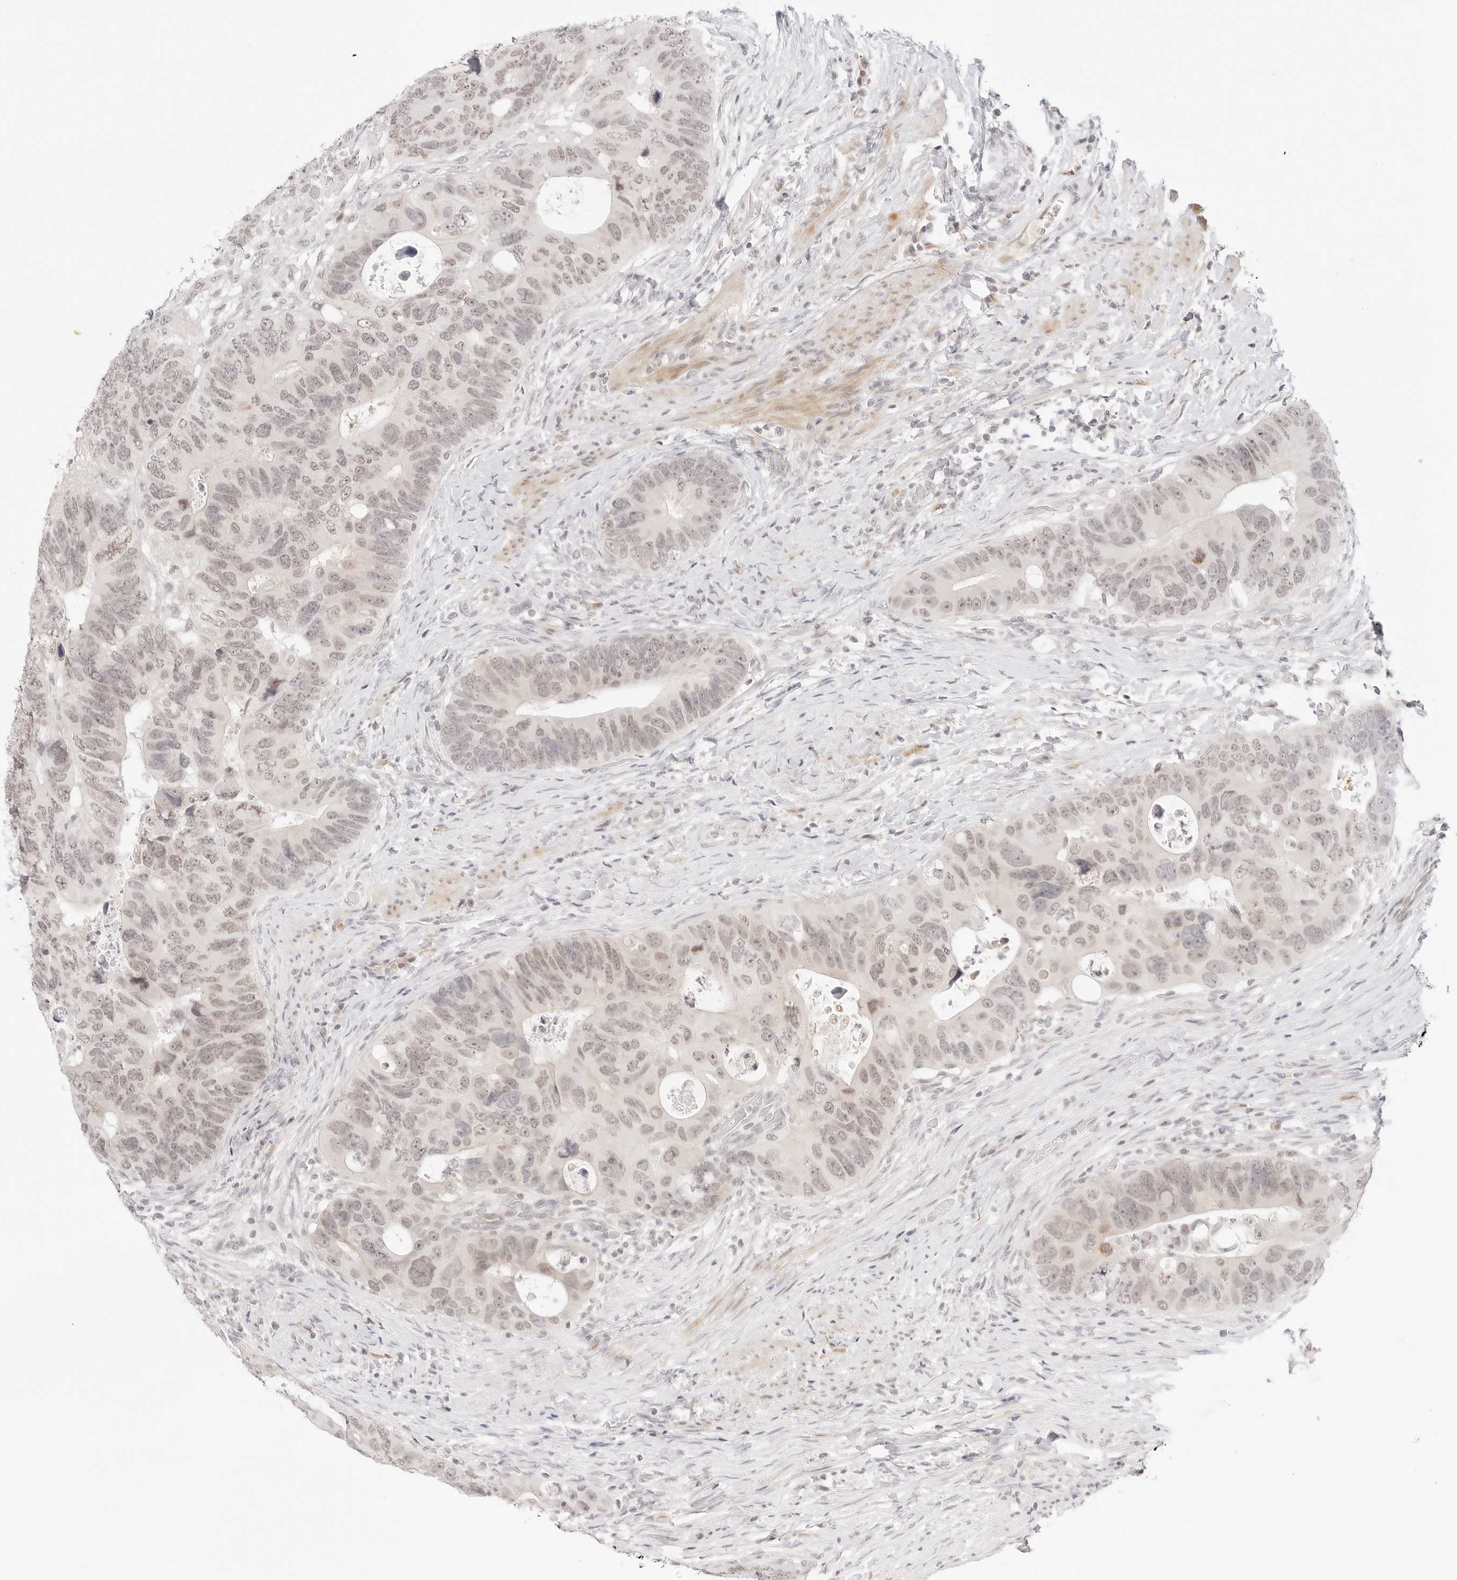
{"staining": {"intensity": "weak", "quantity": ">75%", "location": "nuclear"}, "tissue": "colorectal cancer", "cell_type": "Tumor cells", "image_type": "cancer", "snomed": [{"axis": "morphology", "description": "Adenocarcinoma, NOS"}, {"axis": "topography", "description": "Rectum"}], "caption": "Protein expression analysis of human colorectal adenocarcinoma reveals weak nuclear positivity in approximately >75% of tumor cells. The staining is performed using DAB brown chromogen to label protein expression. The nuclei are counter-stained blue using hematoxylin.", "gene": "XKR4", "patient": {"sex": "male", "age": 59}}